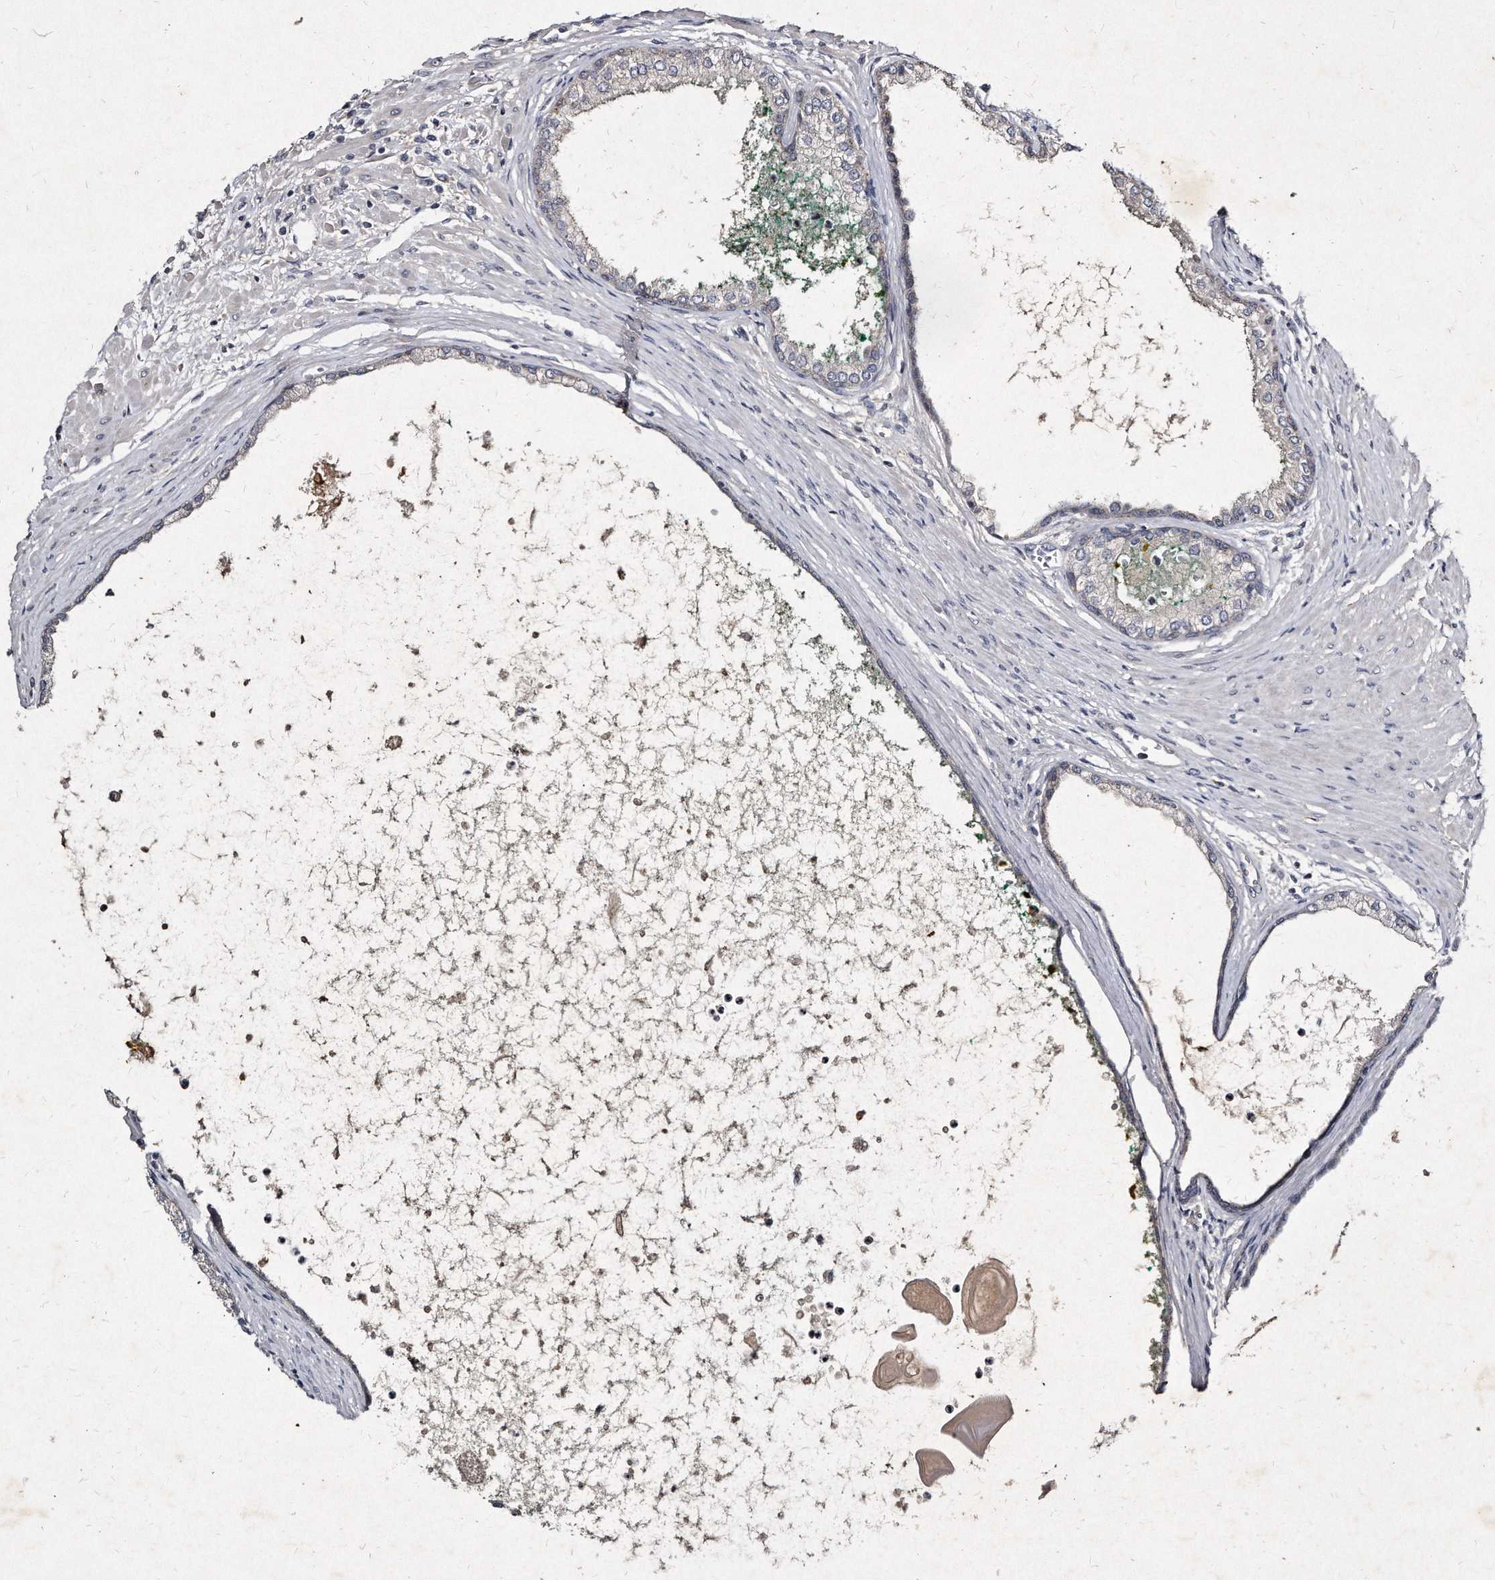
{"staining": {"intensity": "negative", "quantity": "none", "location": "none"}, "tissue": "prostate cancer", "cell_type": "Tumor cells", "image_type": "cancer", "snomed": [{"axis": "morphology", "description": "Normal tissue, NOS"}, {"axis": "morphology", "description": "Adenocarcinoma, Low grade"}, {"axis": "topography", "description": "Prostate"}, {"axis": "topography", "description": "Peripheral nerve tissue"}], "caption": "DAB immunohistochemical staining of human adenocarcinoma (low-grade) (prostate) demonstrates no significant staining in tumor cells. (Brightfield microscopy of DAB (3,3'-diaminobenzidine) immunohistochemistry at high magnification).", "gene": "KLHDC3", "patient": {"sex": "male", "age": 71}}